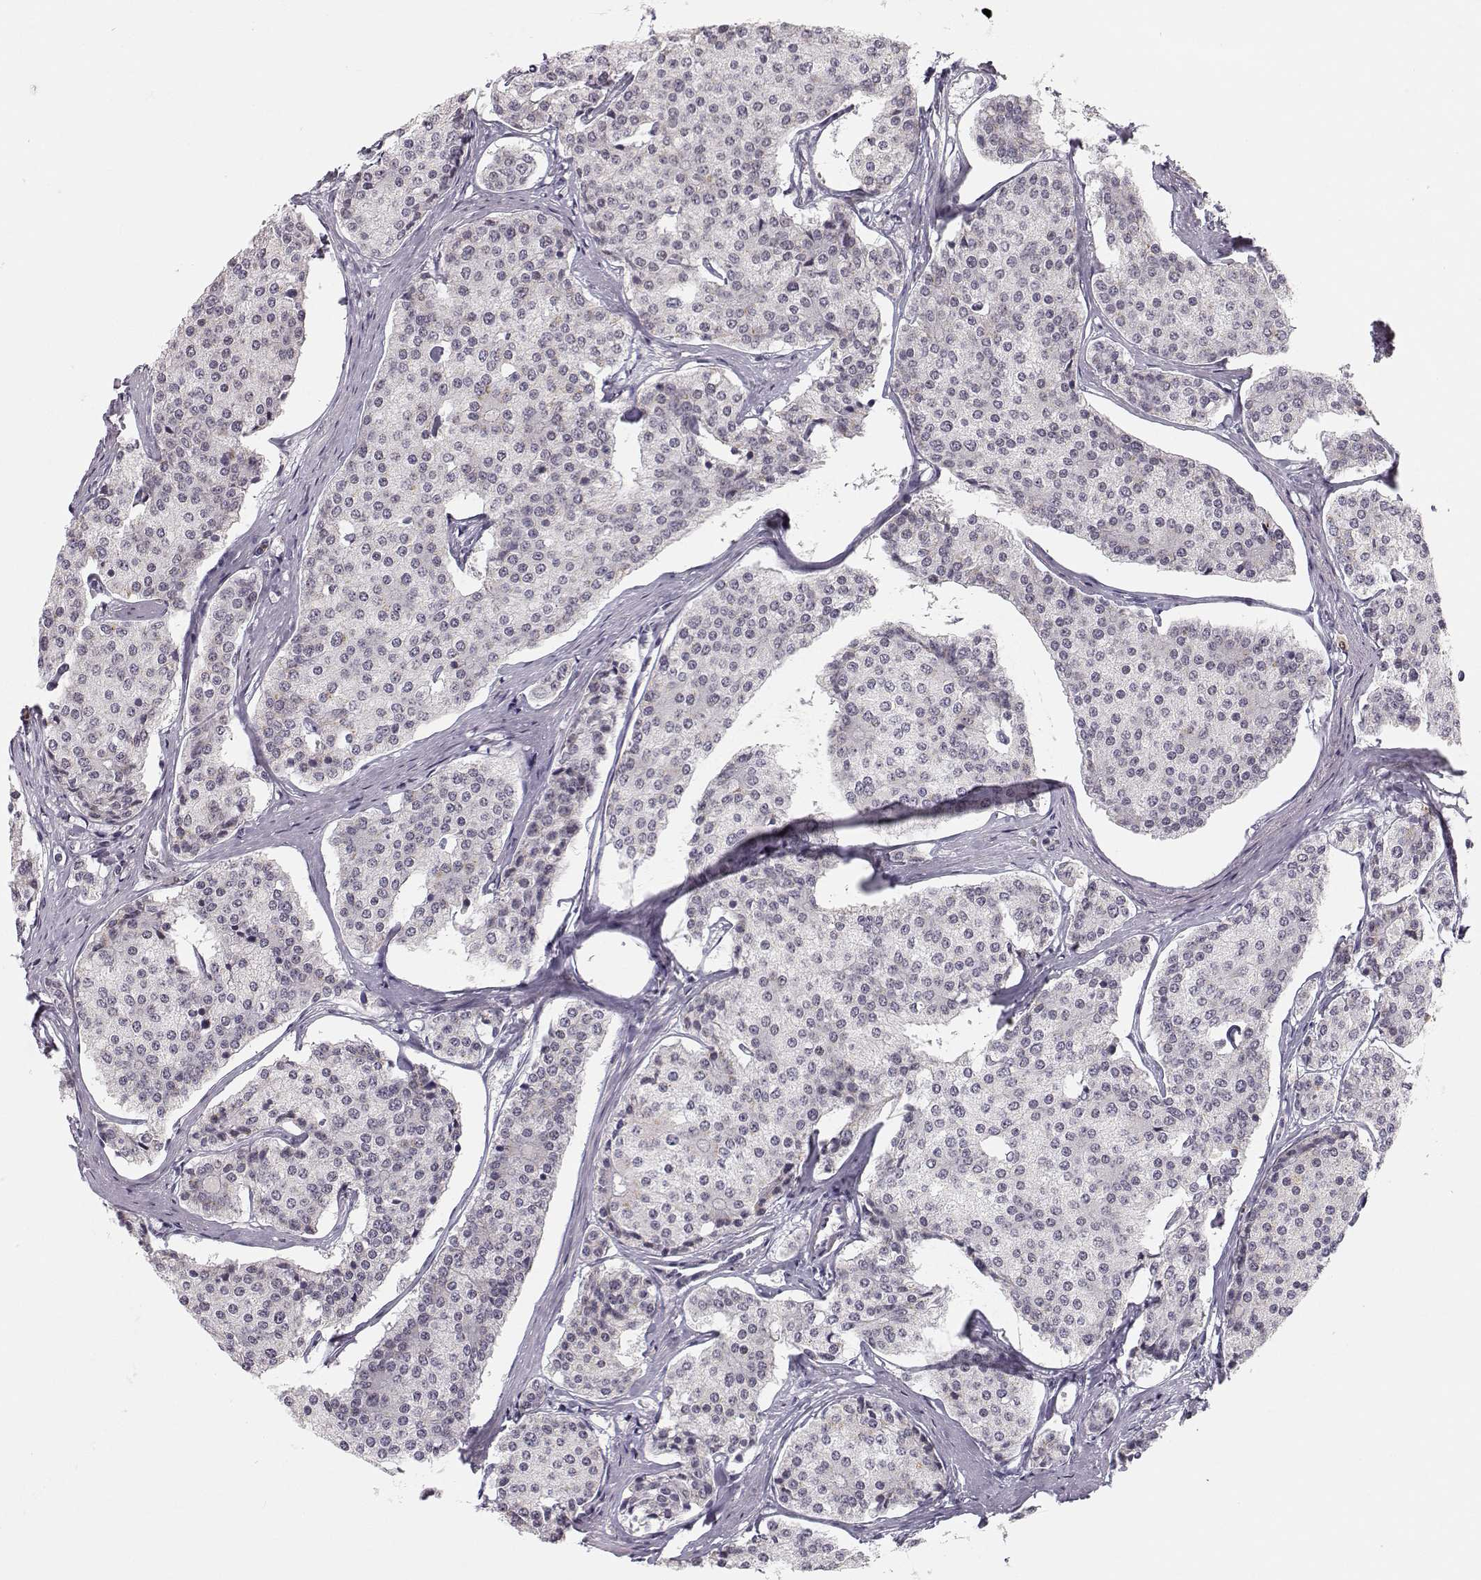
{"staining": {"intensity": "negative", "quantity": "none", "location": "none"}, "tissue": "carcinoid", "cell_type": "Tumor cells", "image_type": "cancer", "snomed": [{"axis": "morphology", "description": "Carcinoid, malignant, NOS"}, {"axis": "topography", "description": "Small intestine"}], "caption": "A high-resolution photomicrograph shows immunohistochemistry (IHC) staining of carcinoid (malignant), which displays no significant staining in tumor cells.", "gene": "HTR7", "patient": {"sex": "female", "age": 65}}